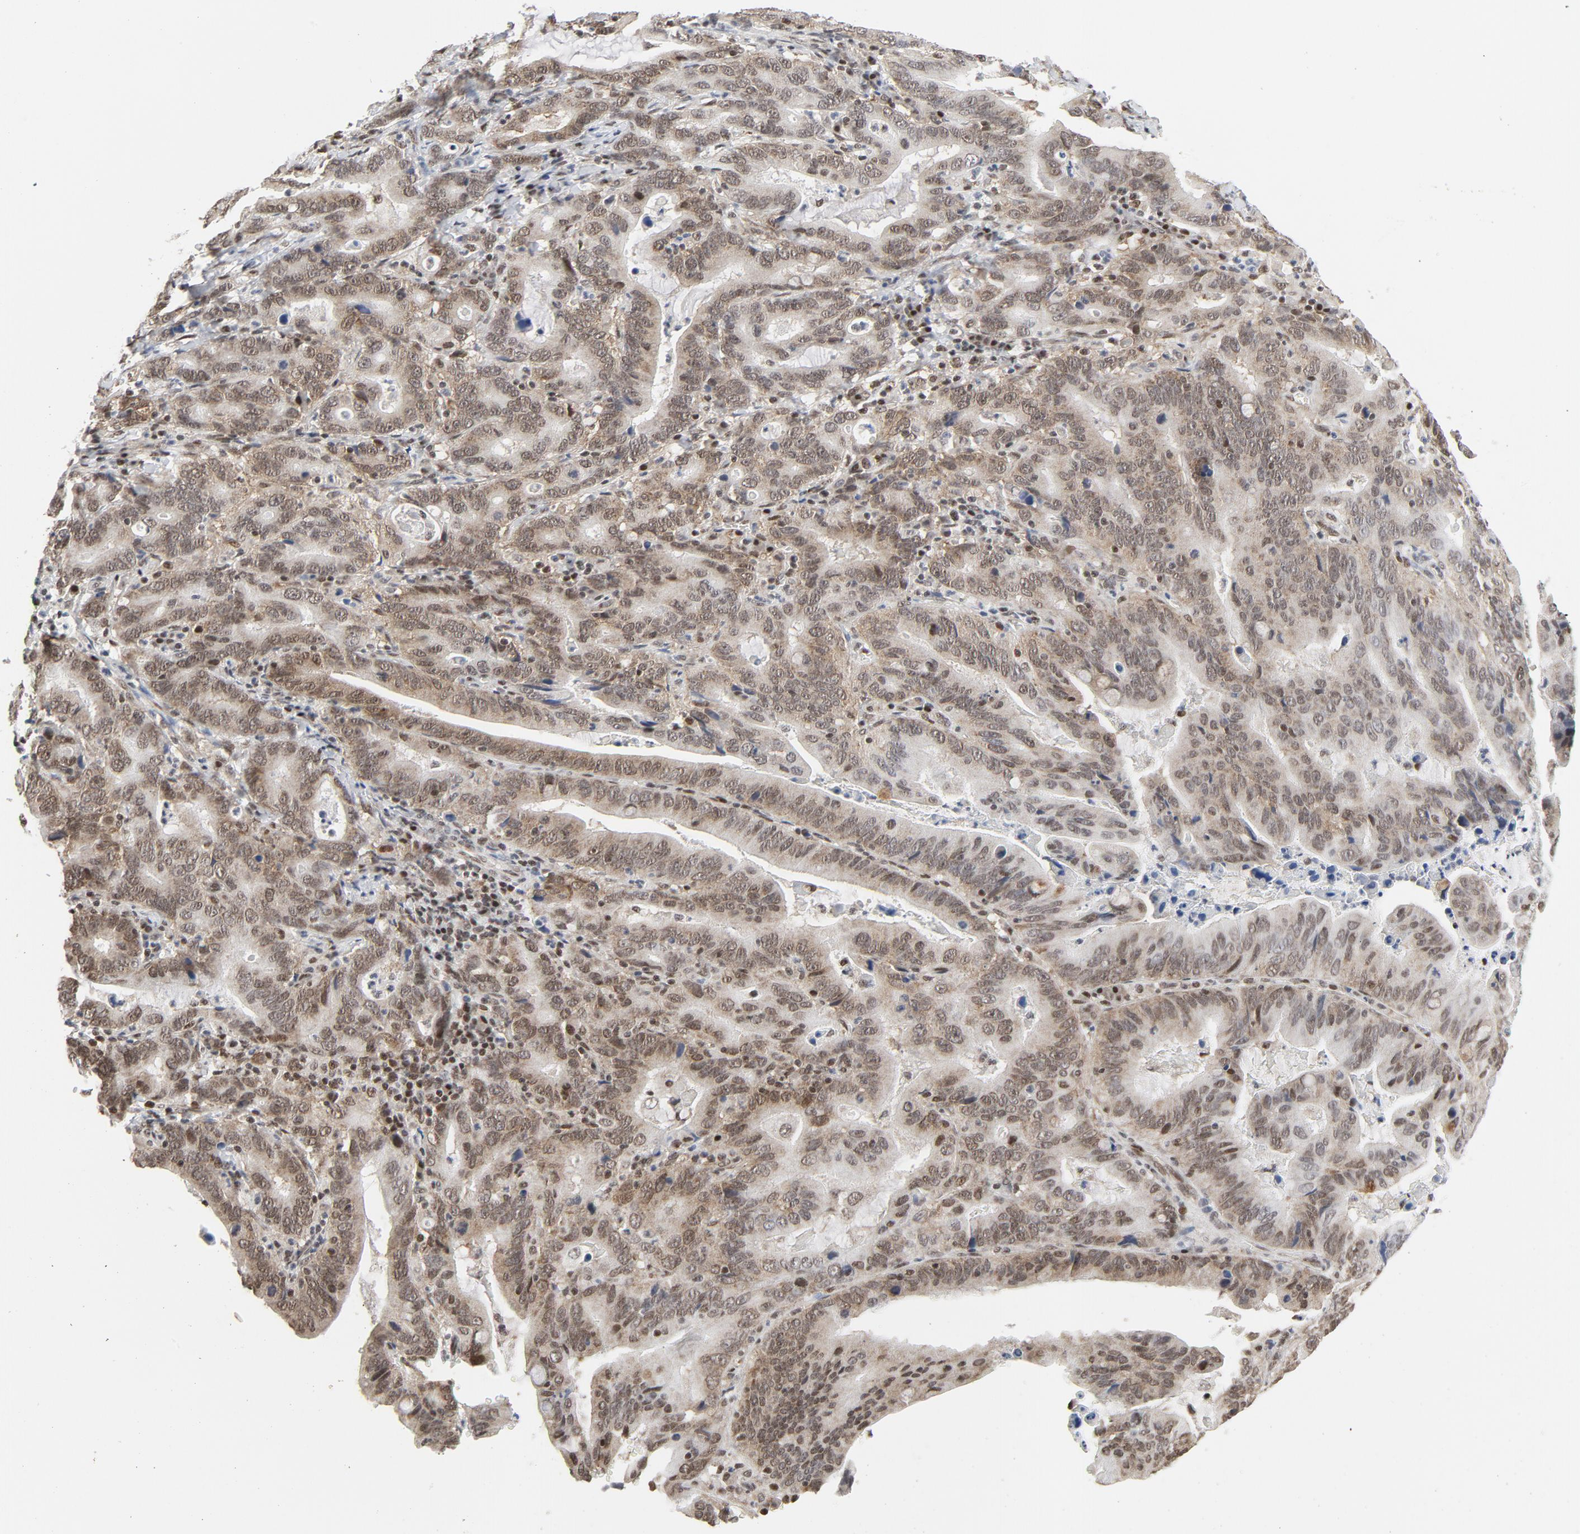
{"staining": {"intensity": "moderate", "quantity": ">75%", "location": "nuclear"}, "tissue": "stomach cancer", "cell_type": "Tumor cells", "image_type": "cancer", "snomed": [{"axis": "morphology", "description": "Adenocarcinoma, NOS"}, {"axis": "topography", "description": "Stomach, upper"}], "caption": "IHC of stomach cancer (adenocarcinoma) exhibits medium levels of moderate nuclear expression in about >75% of tumor cells.", "gene": "ERCC1", "patient": {"sex": "male", "age": 63}}